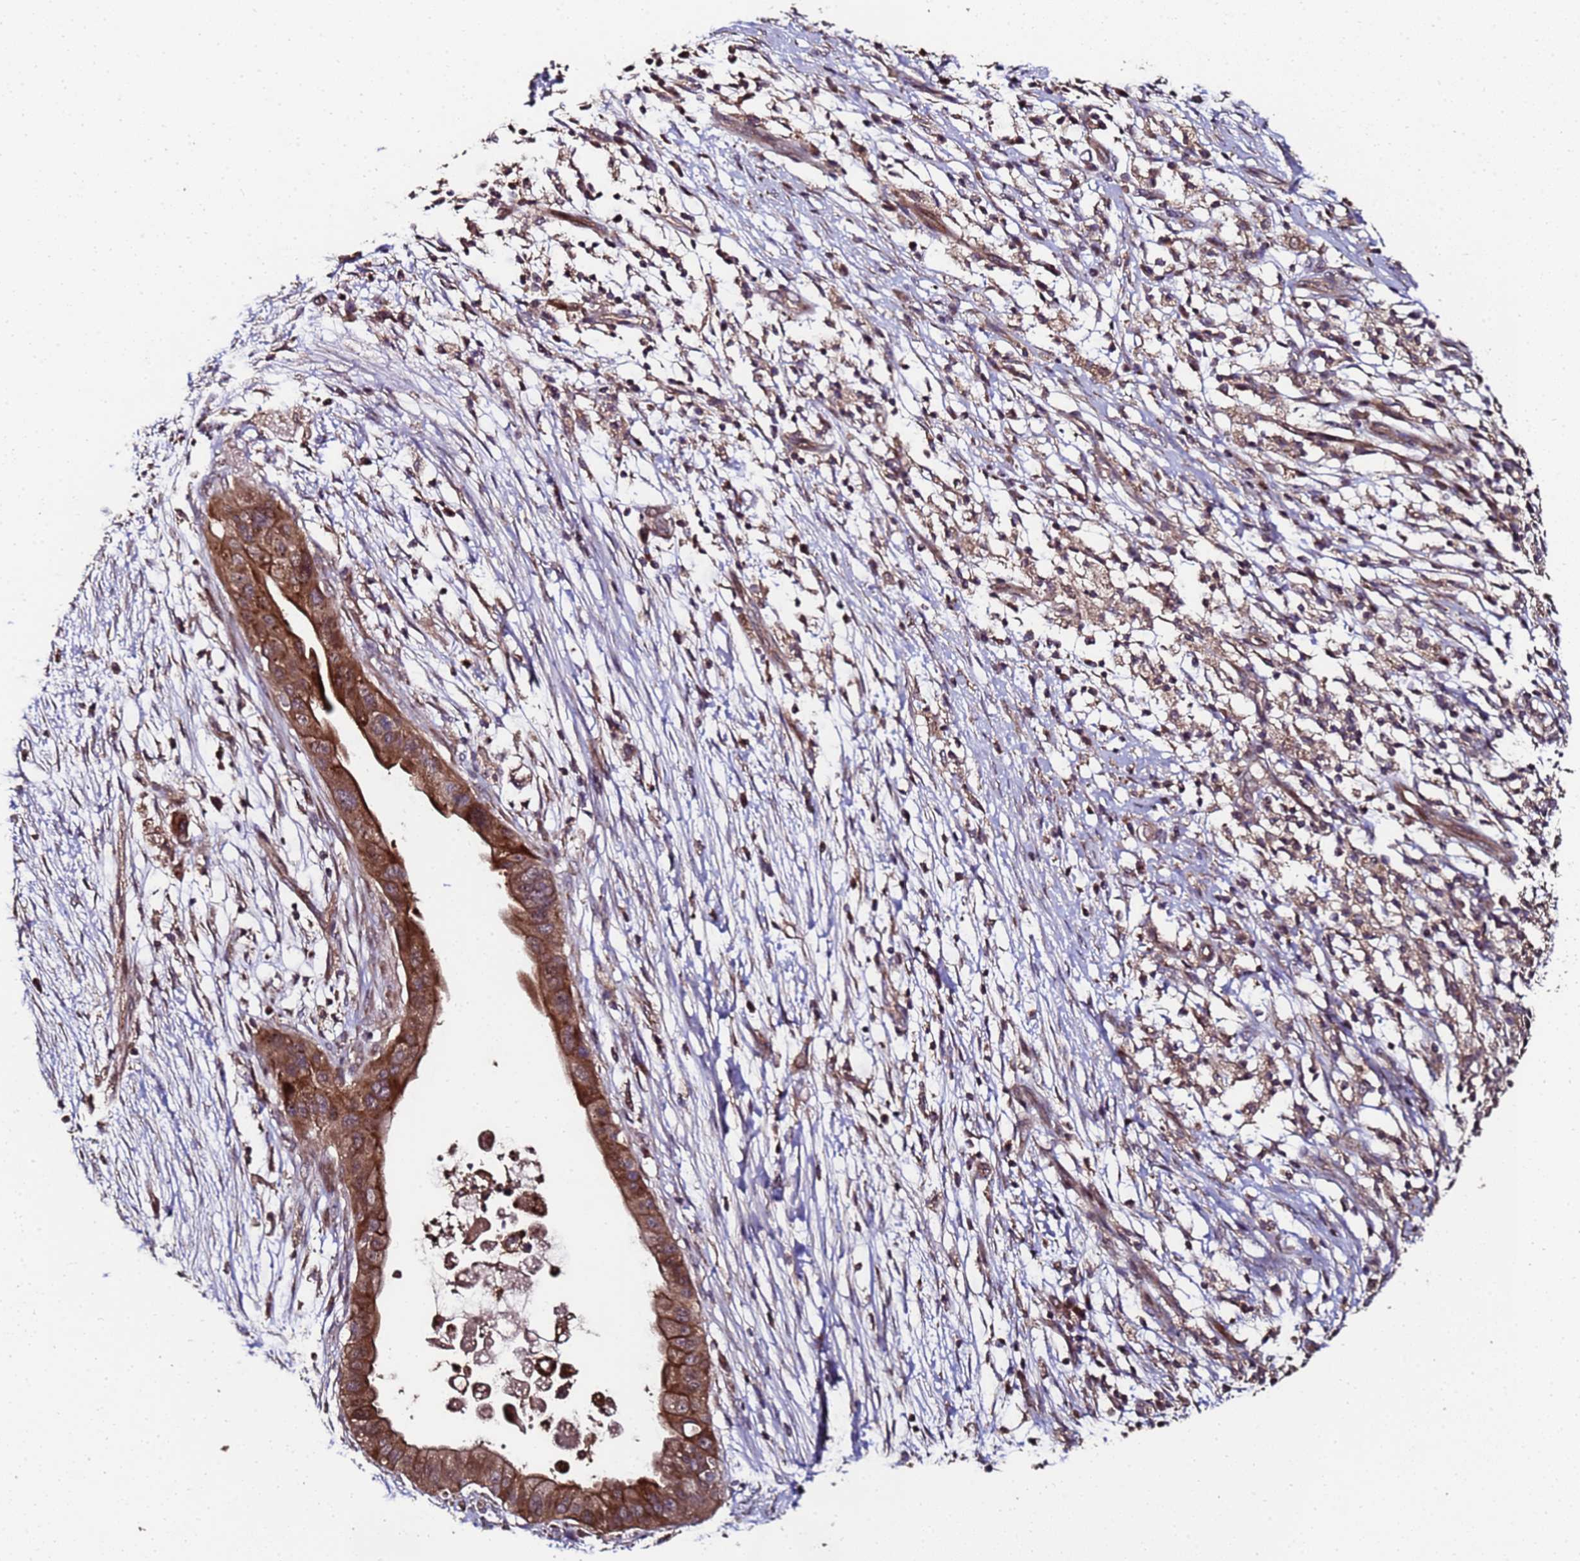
{"staining": {"intensity": "strong", "quantity": ">75%", "location": "cytoplasmic/membranous"}, "tissue": "pancreatic cancer", "cell_type": "Tumor cells", "image_type": "cancer", "snomed": [{"axis": "morphology", "description": "Adenocarcinoma, NOS"}, {"axis": "topography", "description": "Pancreas"}], "caption": "Immunohistochemical staining of pancreatic cancer (adenocarcinoma) reveals strong cytoplasmic/membranous protein staining in about >75% of tumor cells. (DAB (3,3'-diaminobenzidine) = brown stain, brightfield microscopy at high magnification).", "gene": "PRODH", "patient": {"sex": "male", "age": 68}}